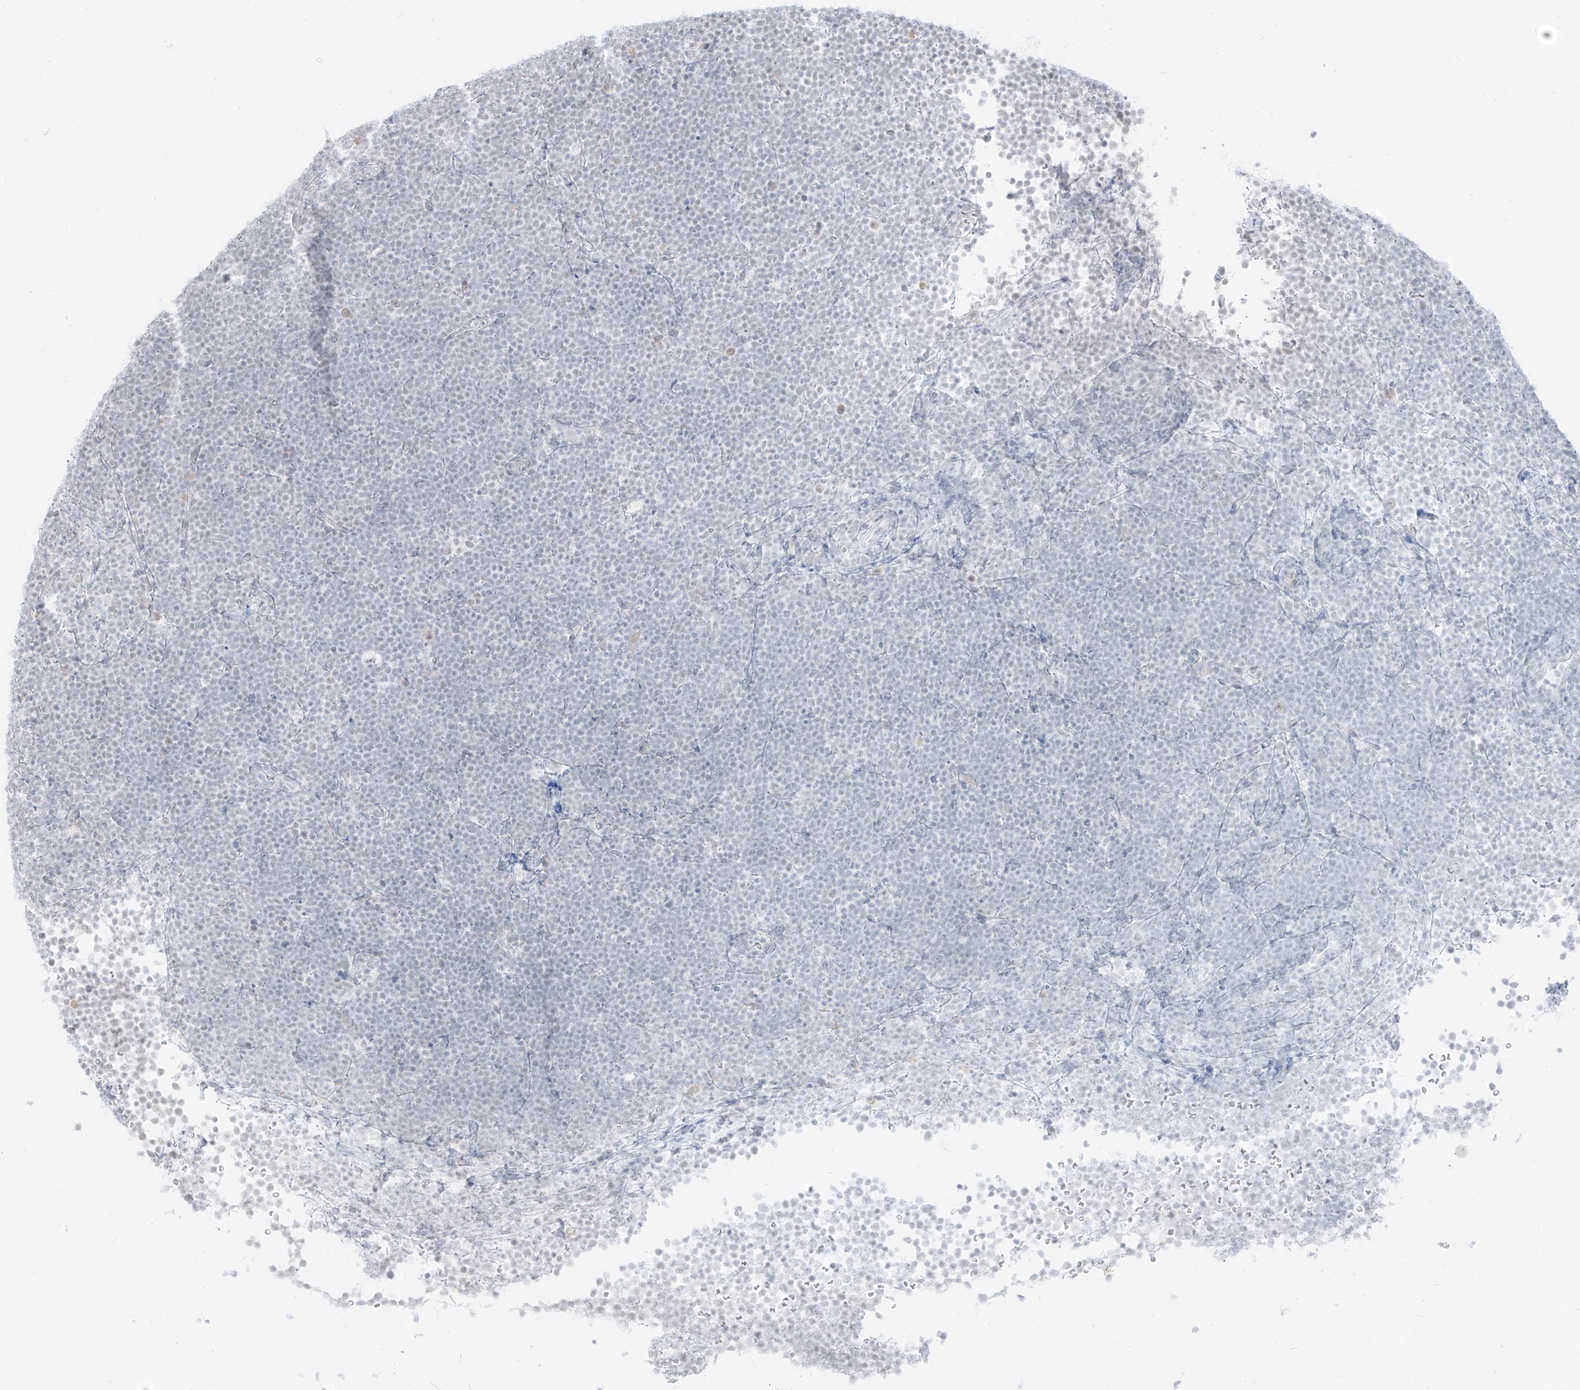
{"staining": {"intensity": "negative", "quantity": "none", "location": "none"}, "tissue": "lymphoma", "cell_type": "Tumor cells", "image_type": "cancer", "snomed": [{"axis": "morphology", "description": "Malignant lymphoma, non-Hodgkin's type, High grade"}, {"axis": "topography", "description": "Lymph node"}], "caption": "This is an IHC histopathology image of lymphoma. There is no expression in tumor cells.", "gene": "SUPT5H", "patient": {"sex": "male", "age": 13}}